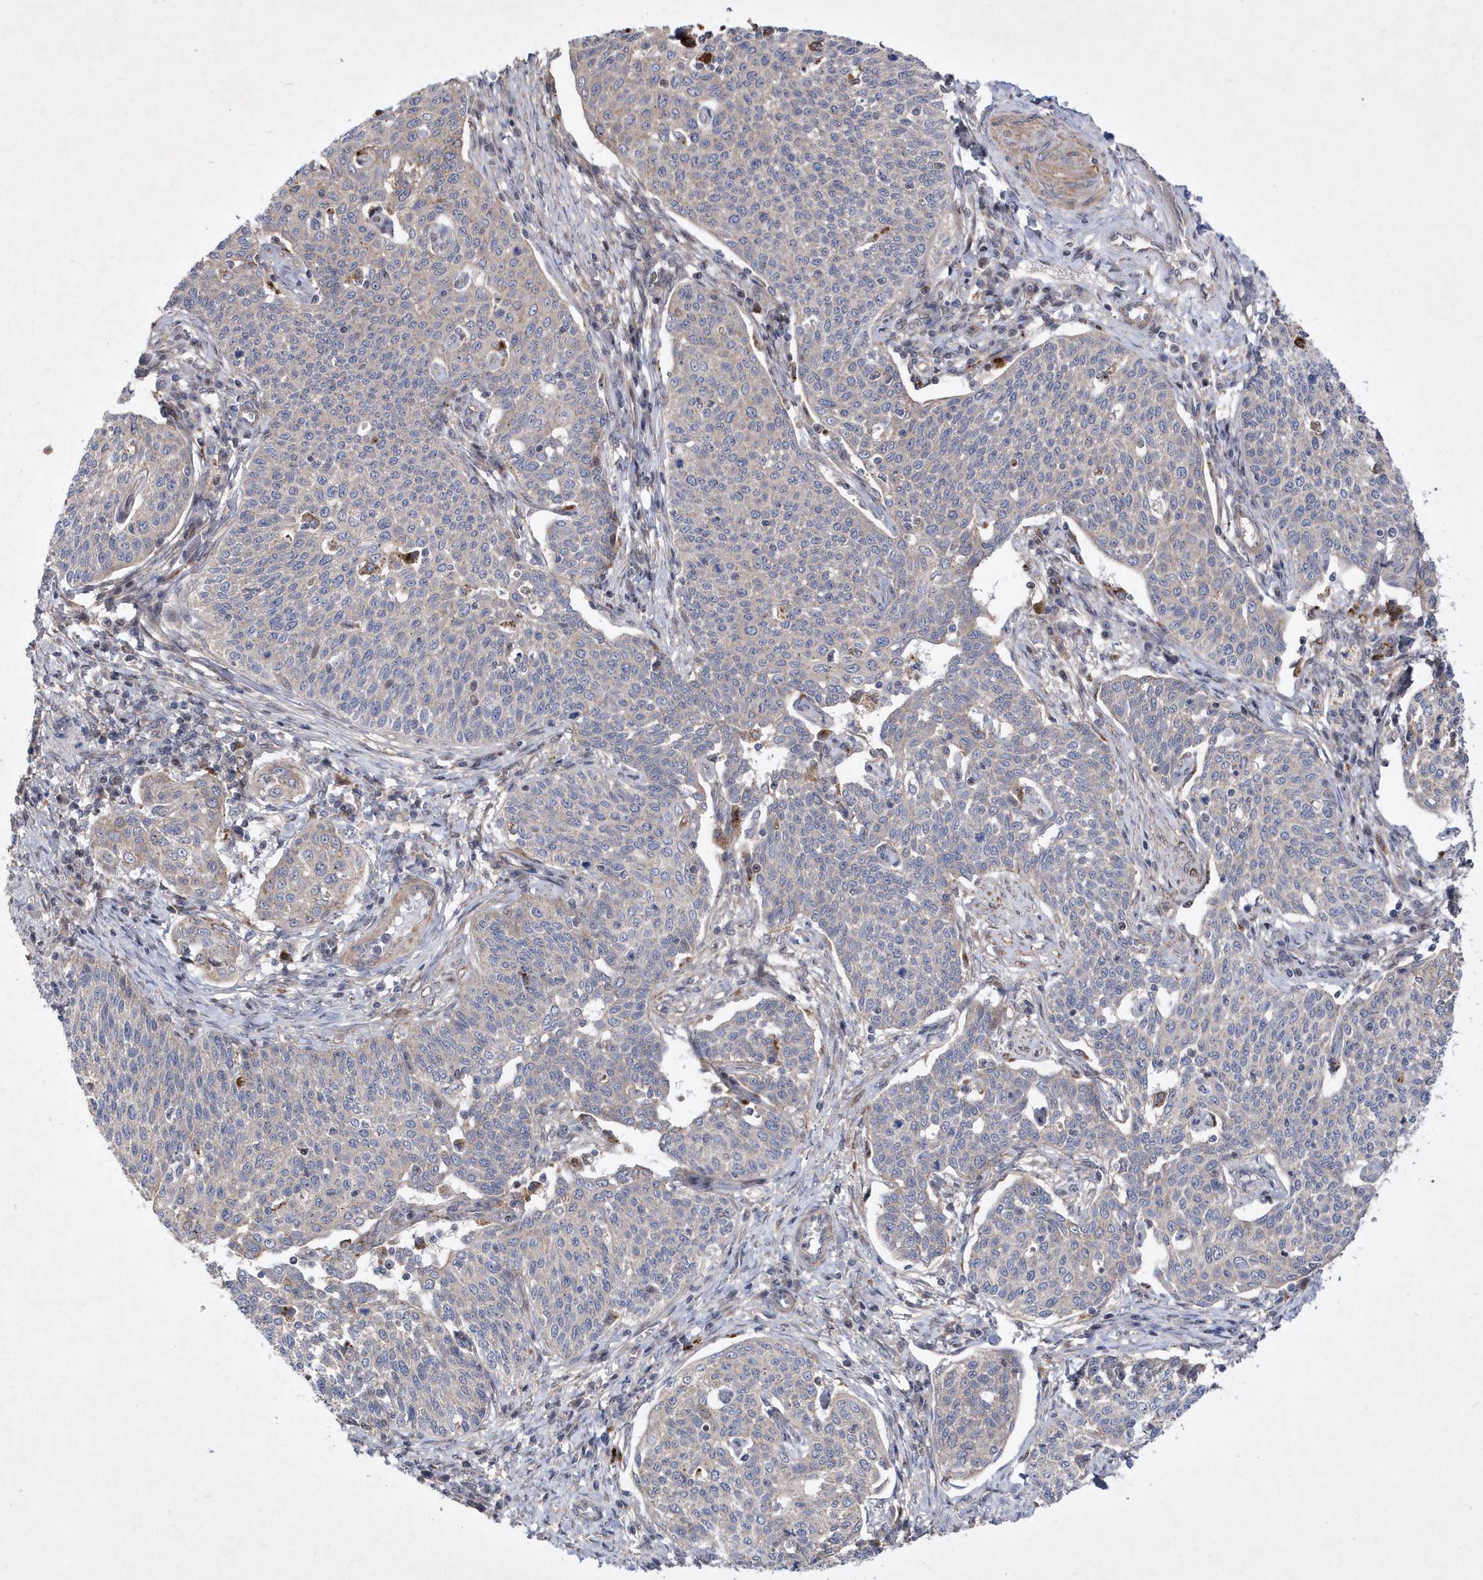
{"staining": {"intensity": "moderate", "quantity": "<25%", "location": "cytoplasmic/membranous"}, "tissue": "cervical cancer", "cell_type": "Tumor cells", "image_type": "cancer", "snomed": [{"axis": "morphology", "description": "Squamous cell carcinoma, NOS"}, {"axis": "topography", "description": "Cervix"}], "caption": "Immunohistochemistry (DAB (3,3'-diaminobenzidine)) staining of human cervical cancer displays moderate cytoplasmic/membranous protein positivity in approximately <25% of tumor cells.", "gene": "LONRF2", "patient": {"sex": "female", "age": 34}}